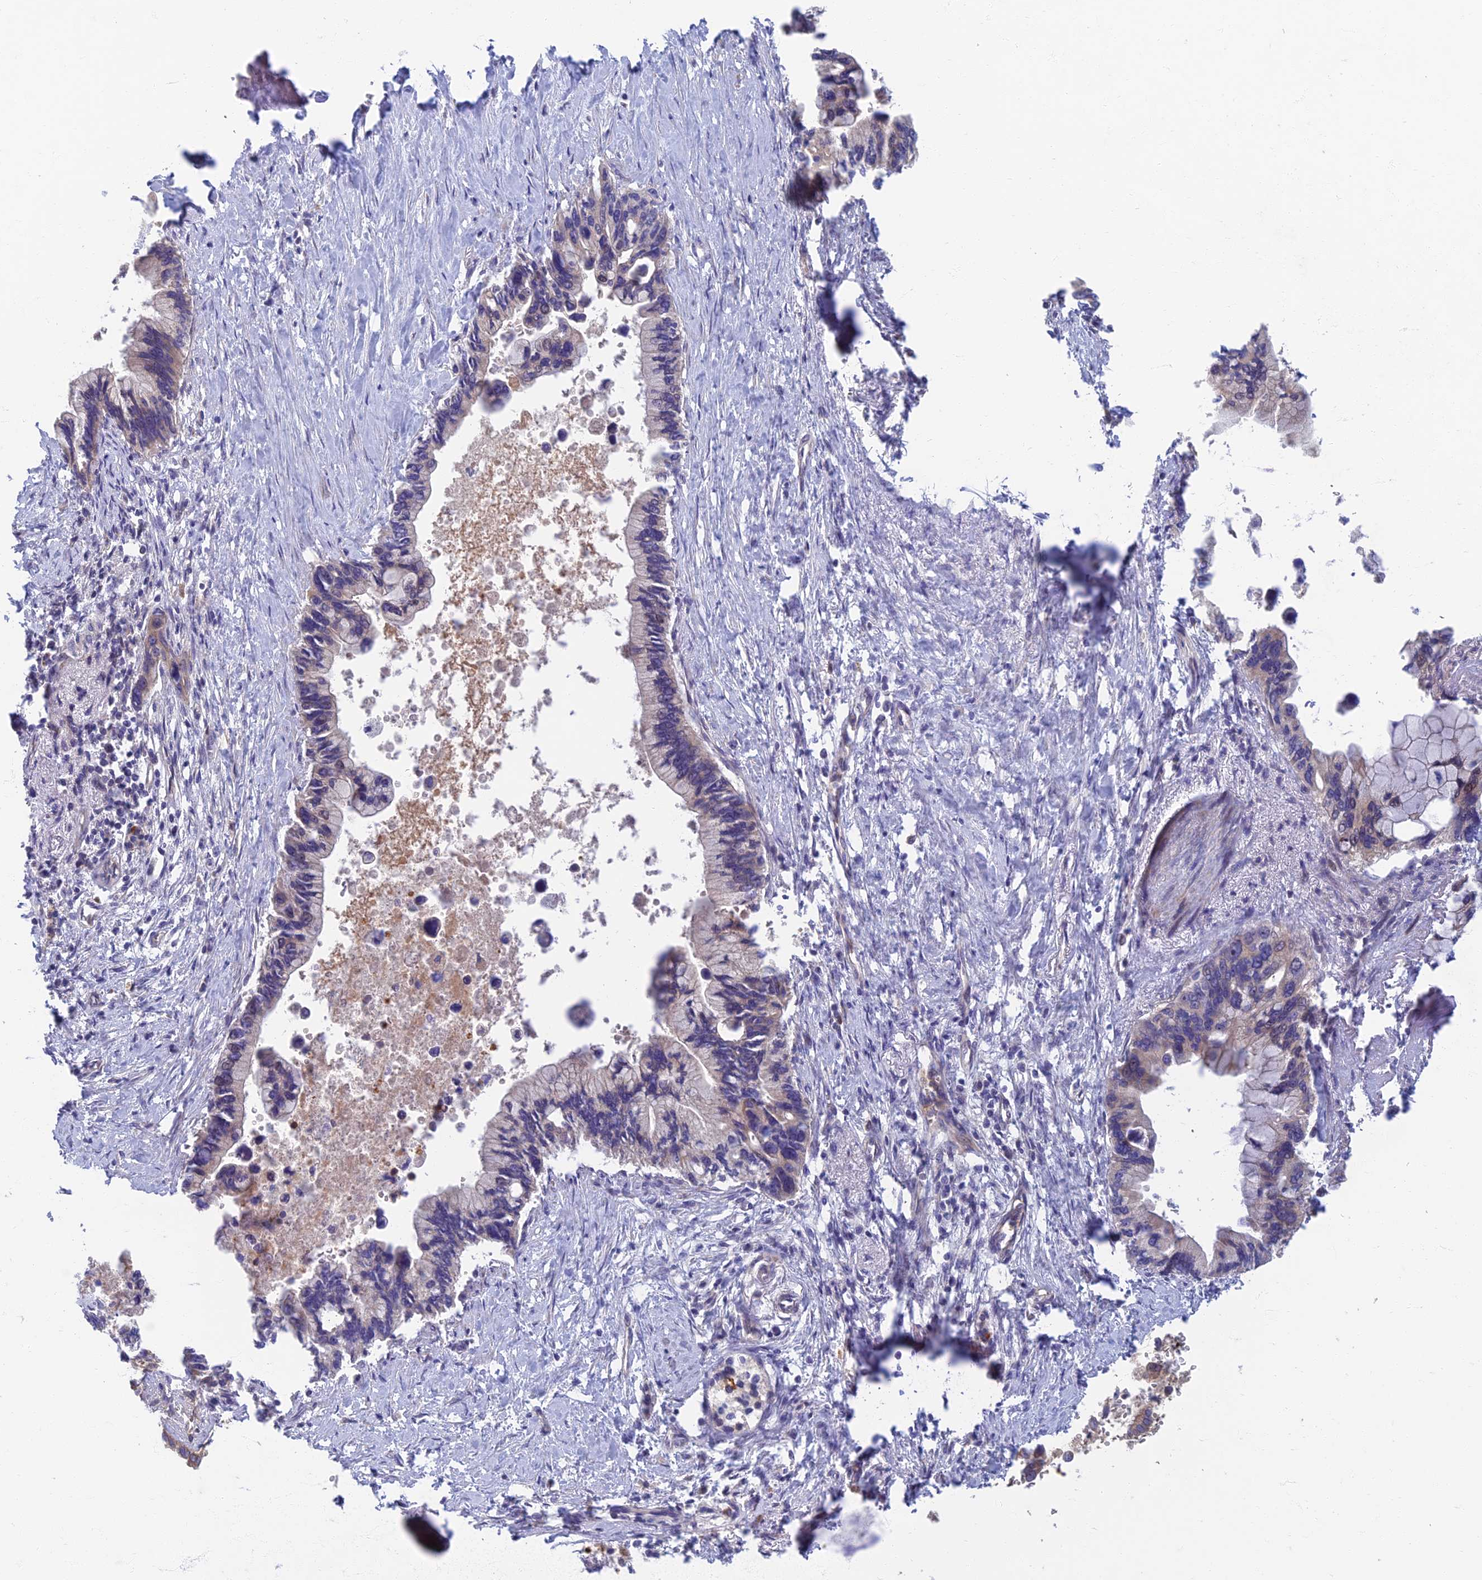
{"staining": {"intensity": "weak", "quantity": "<25%", "location": "cytoplasmic/membranous"}, "tissue": "pancreatic cancer", "cell_type": "Tumor cells", "image_type": "cancer", "snomed": [{"axis": "morphology", "description": "Adenocarcinoma, NOS"}, {"axis": "topography", "description": "Pancreas"}], "caption": "Pancreatic cancer was stained to show a protein in brown. There is no significant positivity in tumor cells.", "gene": "SOGA1", "patient": {"sex": "female", "age": 83}}